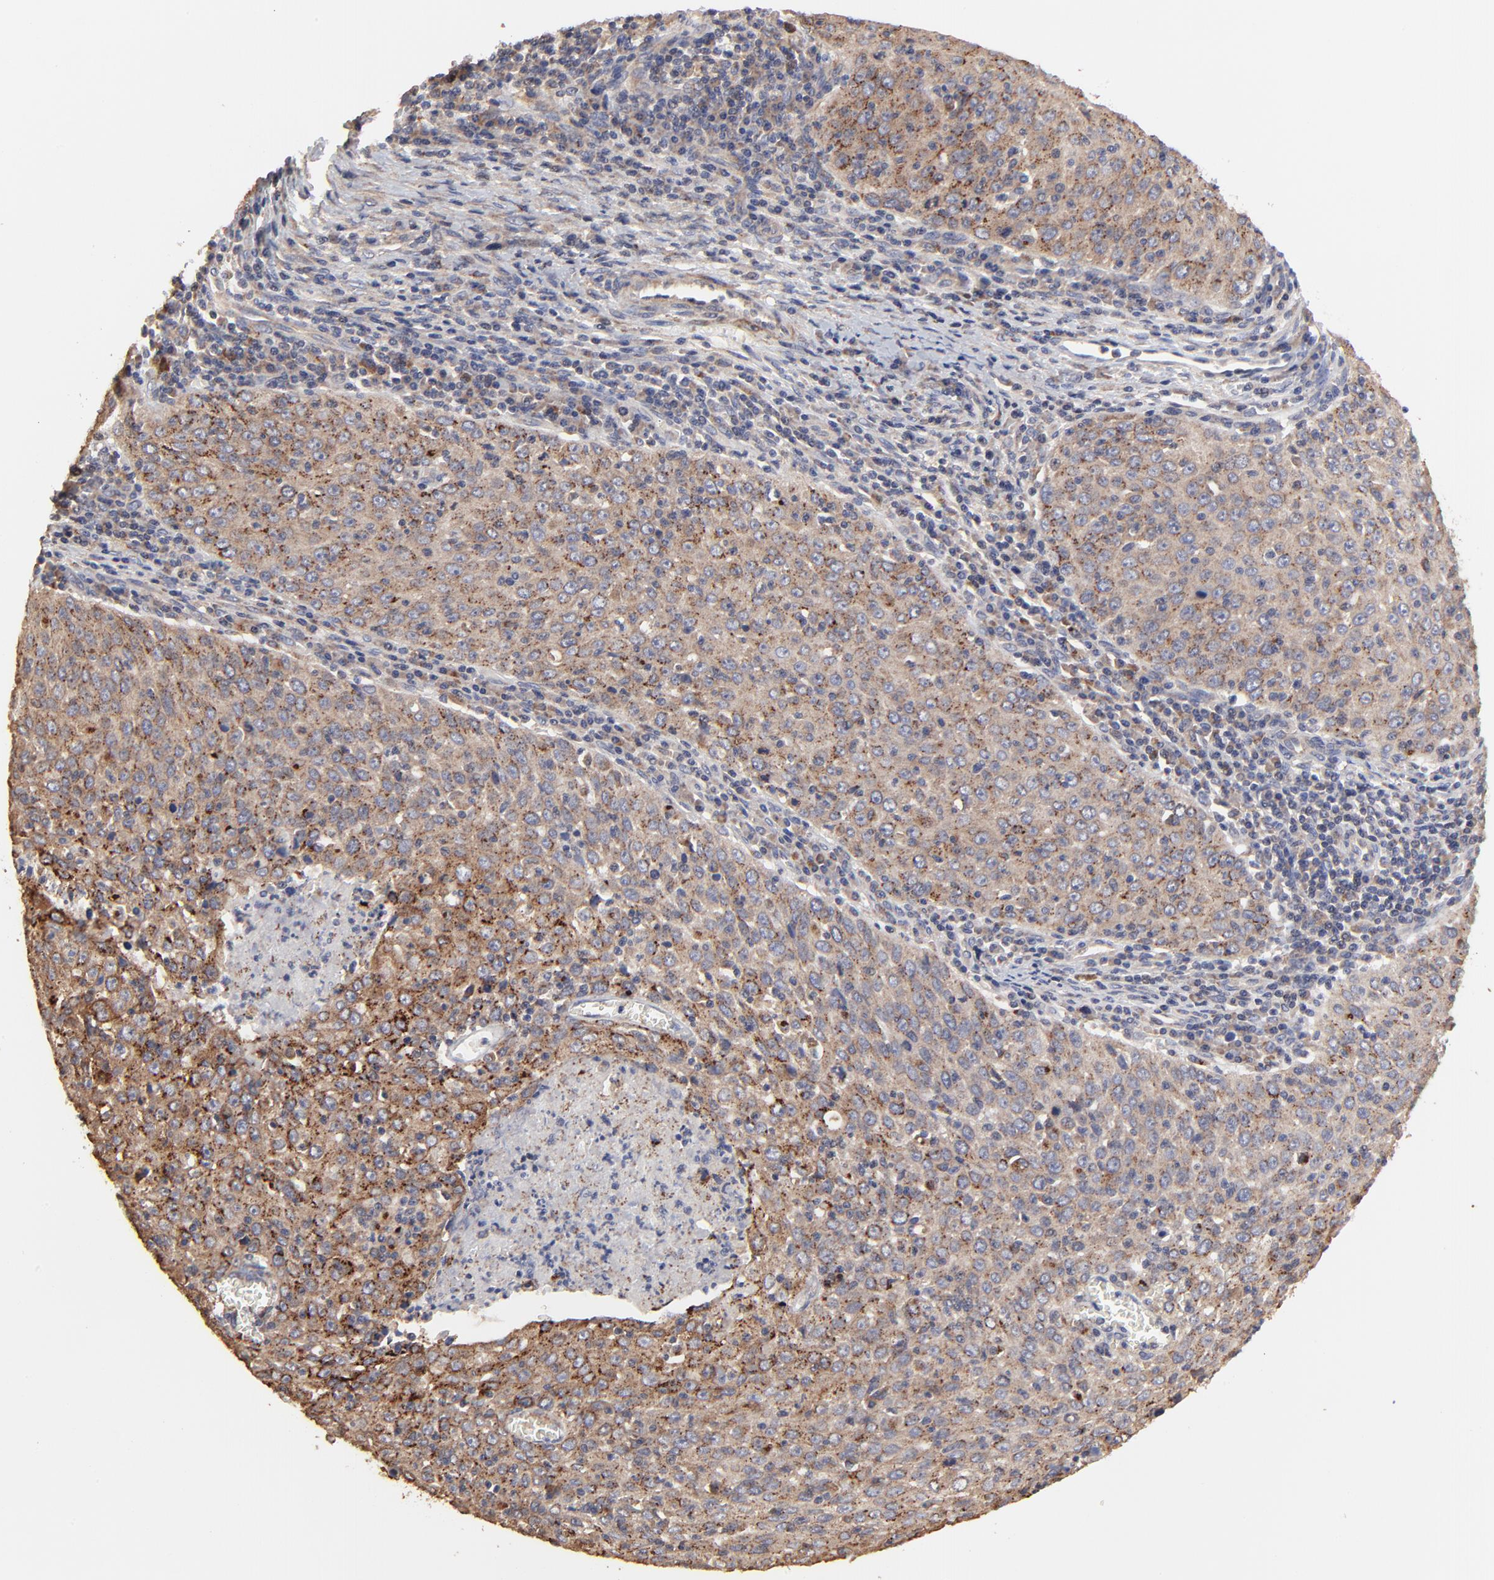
{"staining": {"intensity": "moderate", "quantity": ">75%", "location": "cytoplasmic/membranous"}, "tissue": "cervical cancer", "cell_type": "Tumor cells", "image_type": "cancer", "snomed": [{"axis": "morphology", "description": "Squamous cell carcinoma, NOS"}, {"axis": "topography", "description": "Cervix"}], "caption": "DAB immunohistochemical staining of human squamous cell carcinoma (cervical) displays moderate cytoplasmic/membranous protein expression in approximately >75% of tumor cells.", "gene": "ELP2", "patient": {"sex": "female", "age": 27}}